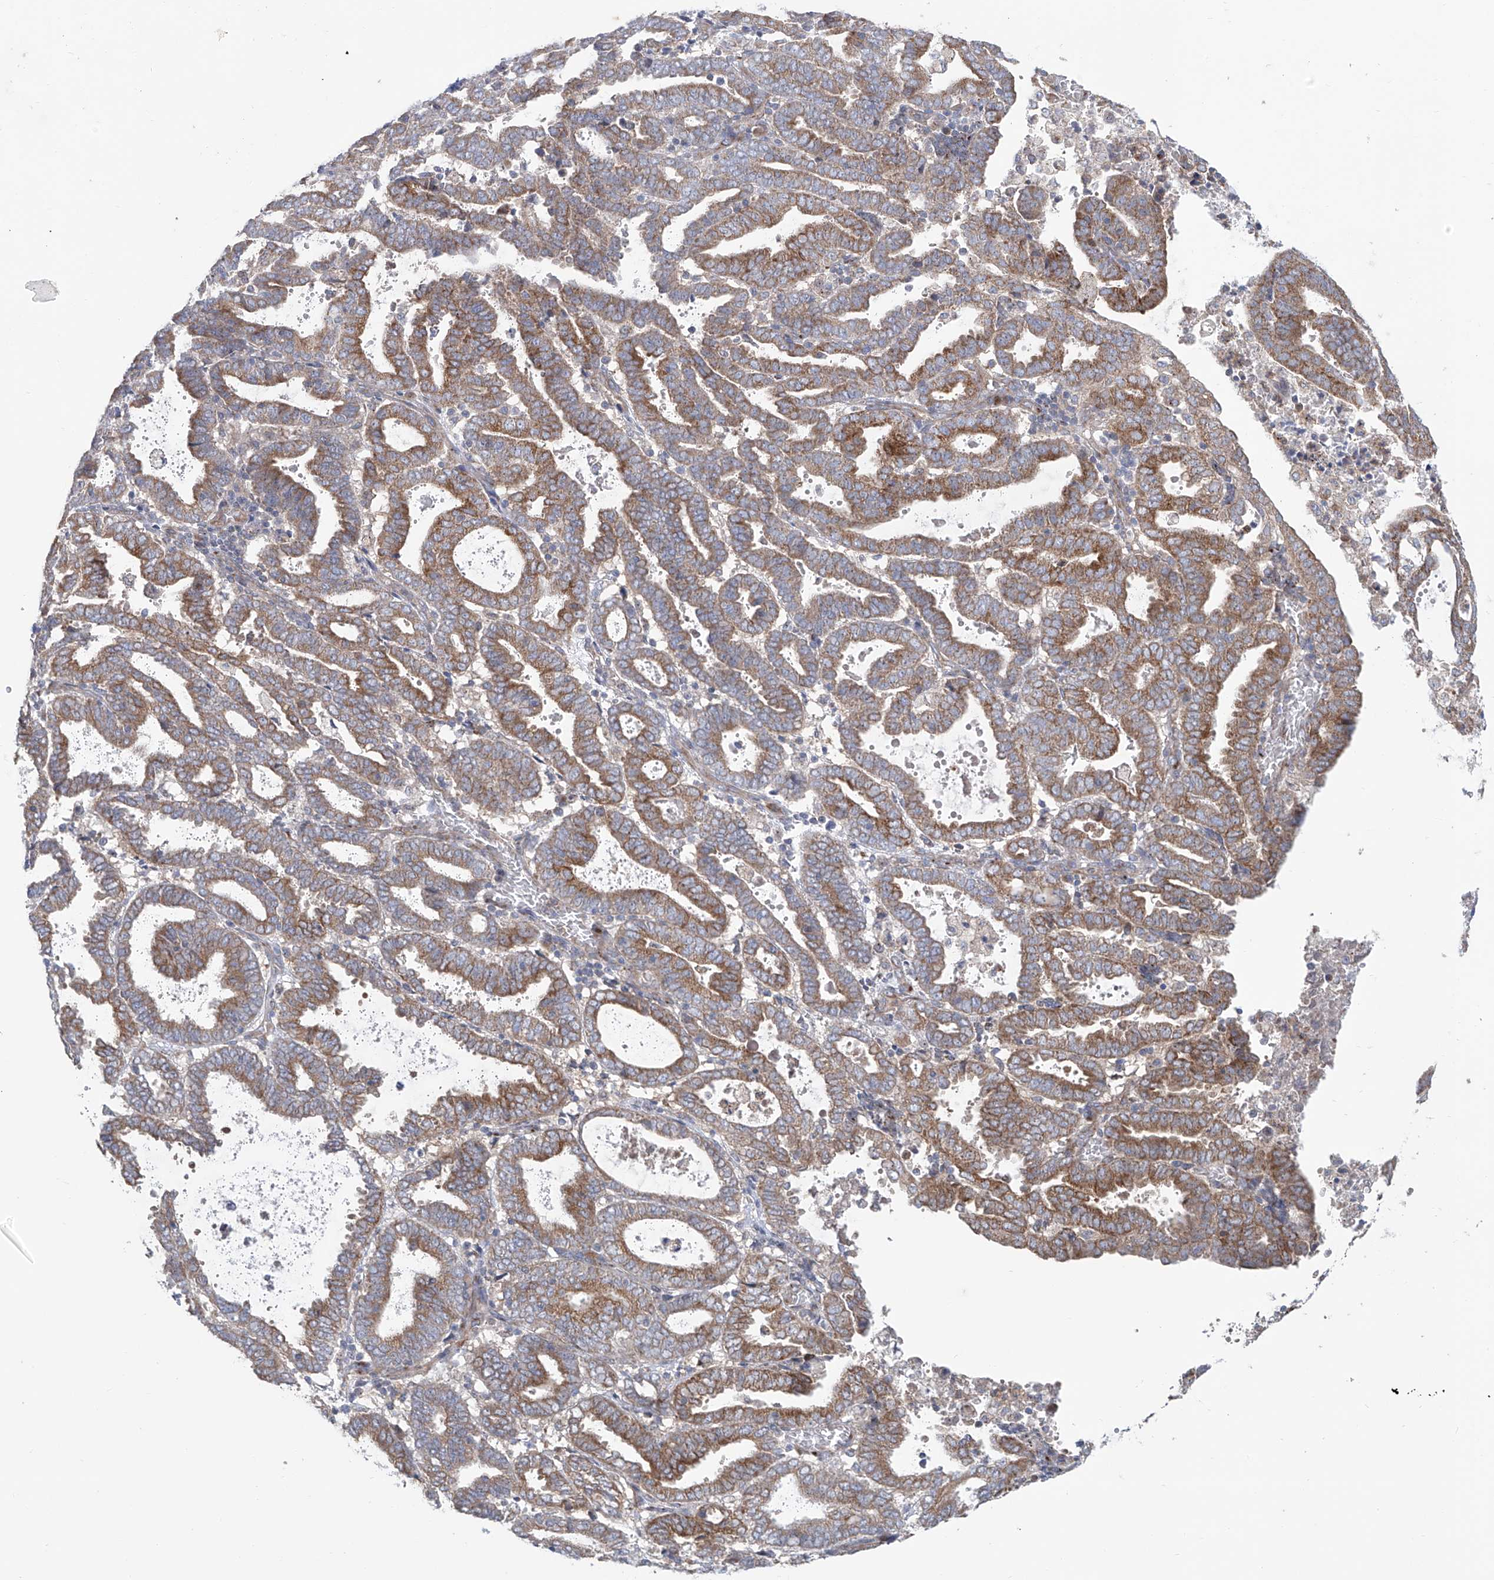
{"staining": {"intensity": "moderate", "quantity": ">75%", "location": "cytoplasmic/membranous"}, "tissue": "endometrial cancer", "cell_type": "Tumor cells", "image_type": "cancer", "snomed": [{"axis": "morphology", "description": "Adenocarcinoma, NOS"}, {"axis": "topography", "description": "Uterus"}], "caption": "Tumor cells display medium levels of moderate cytoplasmic/membranous positivity in about >75% of cells in endometrial adenocarcinoma.", "gene": "KLC4", "patient": {"sex": "female", "age": 83}}